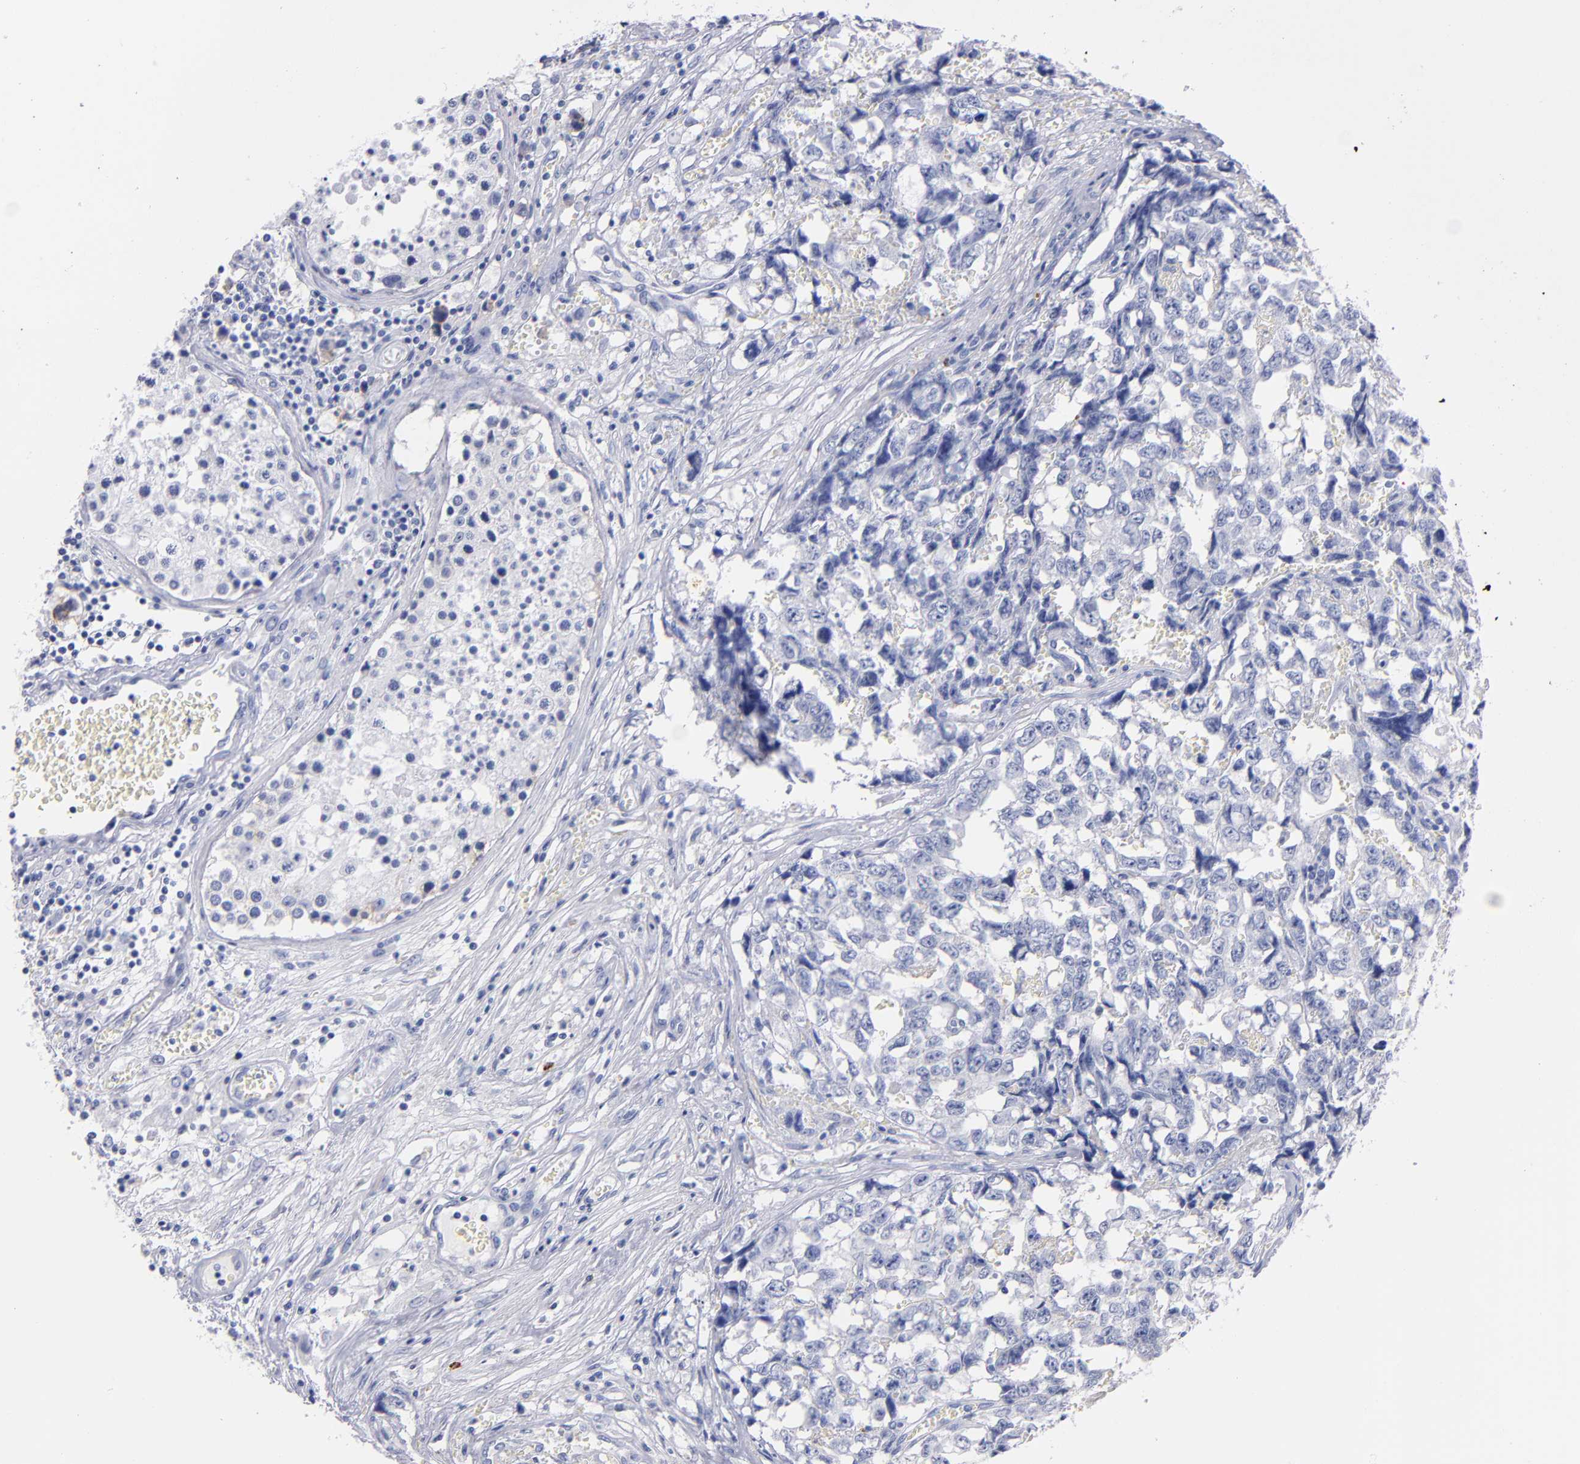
{"staining": {"intensity": "weak", "quantity": "<25%", "location": "cytoplasmic/membranous"}, "tissue": "testis cancer", "cell_type": "Tumor cells", "image_type": "cancer", "snomed": [{"axis": "morphology", "description": "Carcinoma, Embryonal, NOS"}, {"axis": "topography", "description": "Testis"}], "caption": "Tumor cells show no significant positivity in embryonal carcinoma (testis).", "gene": "KIT", "patient": {"sex": "male", "age": 31}}